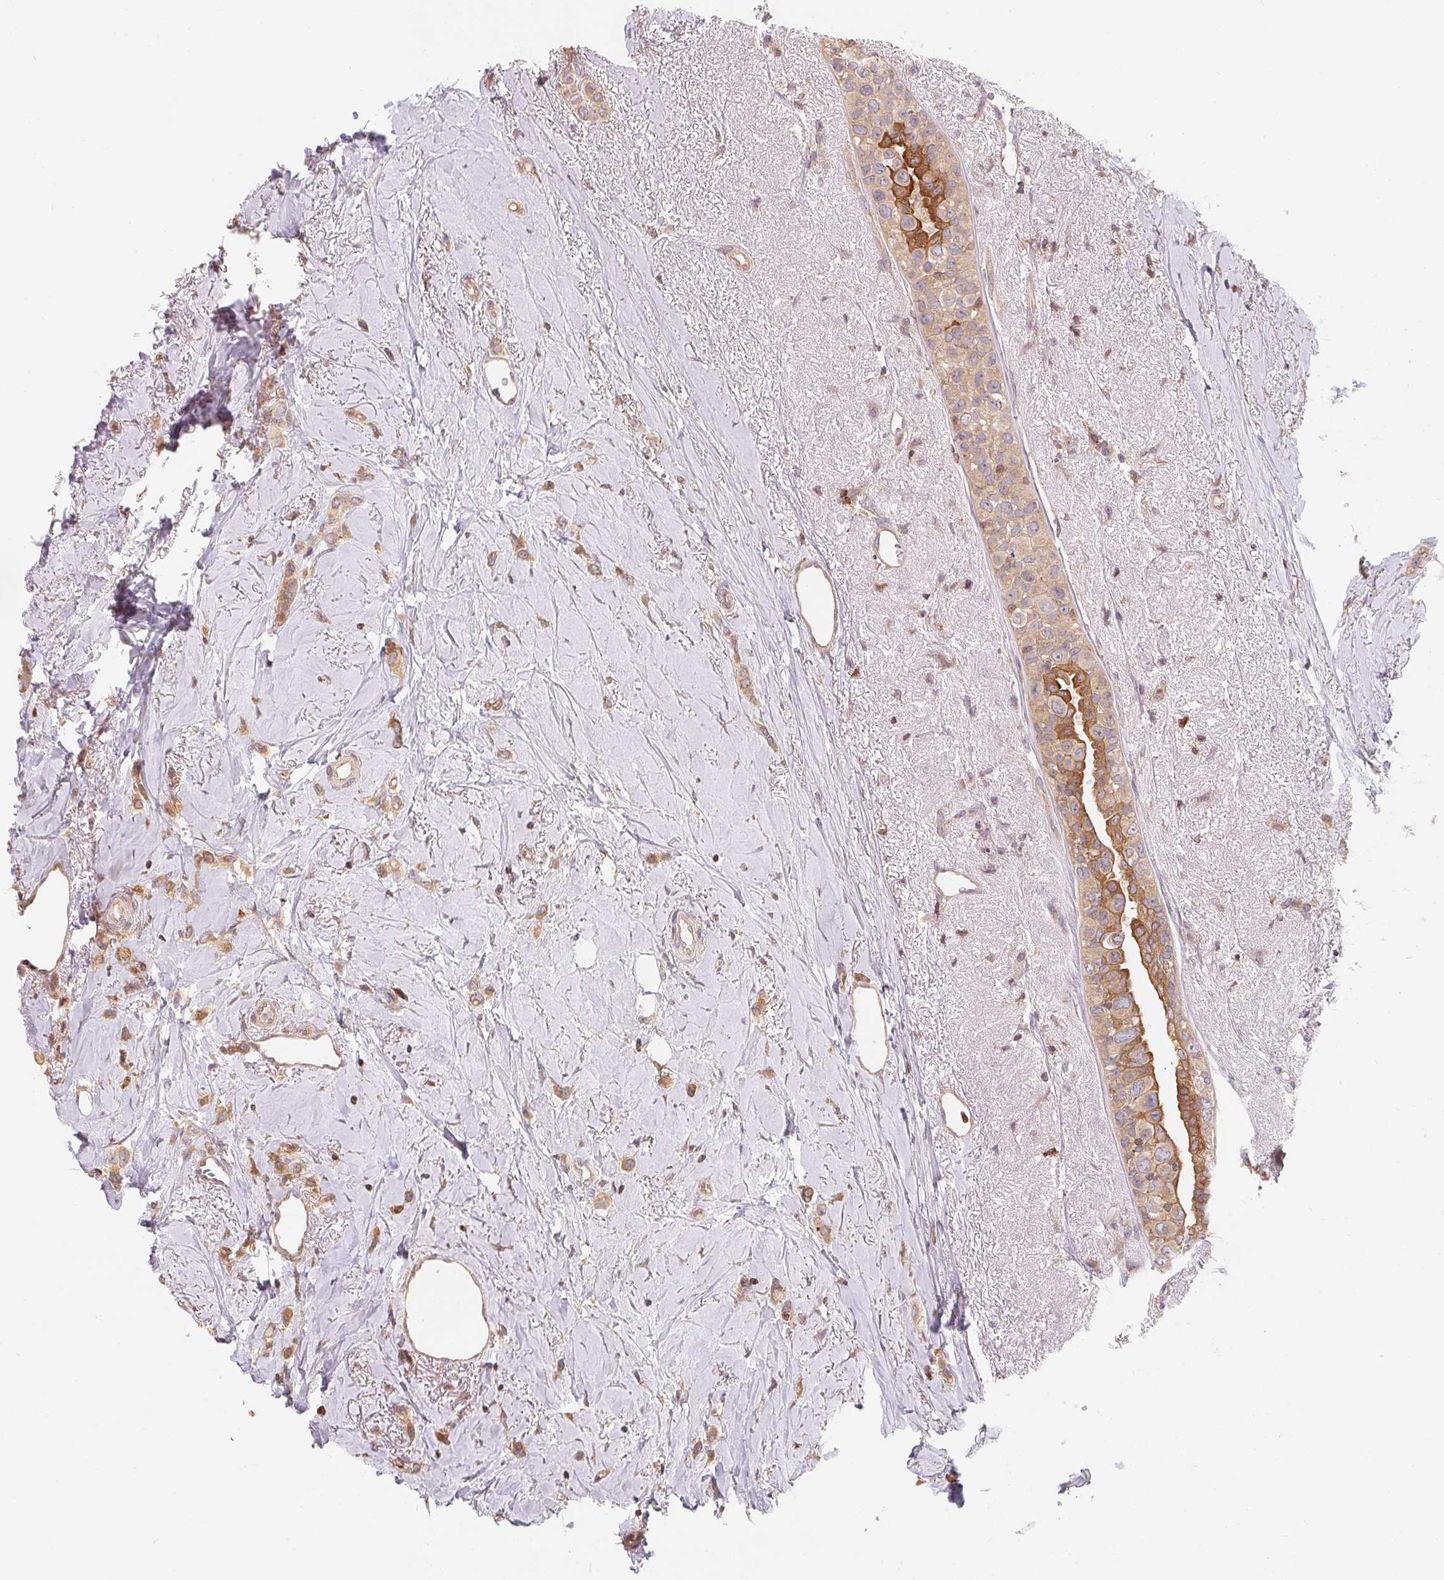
{"staining": {"intensity": "moderate", "quantity": ">75%", "location": "cytoplasmic/membranous"}, "tissue": "breast cancer", "cell_type": "Tumor cells", "image_type": "cancer", "snomed": [{"axis": "morphology", "description": "Lobular carcinoma"}, {"axis": "topography", "description": "Breast"}], "caption": "This is an image of immunohistochemistry (IHC) staining of lobular carcinoma (breast), which shows moderate expression in the cytoplasmic/membranous of tumor cells.", "gene": "ANKRD13A", "patient": {"sex": "female", "age": 66}}